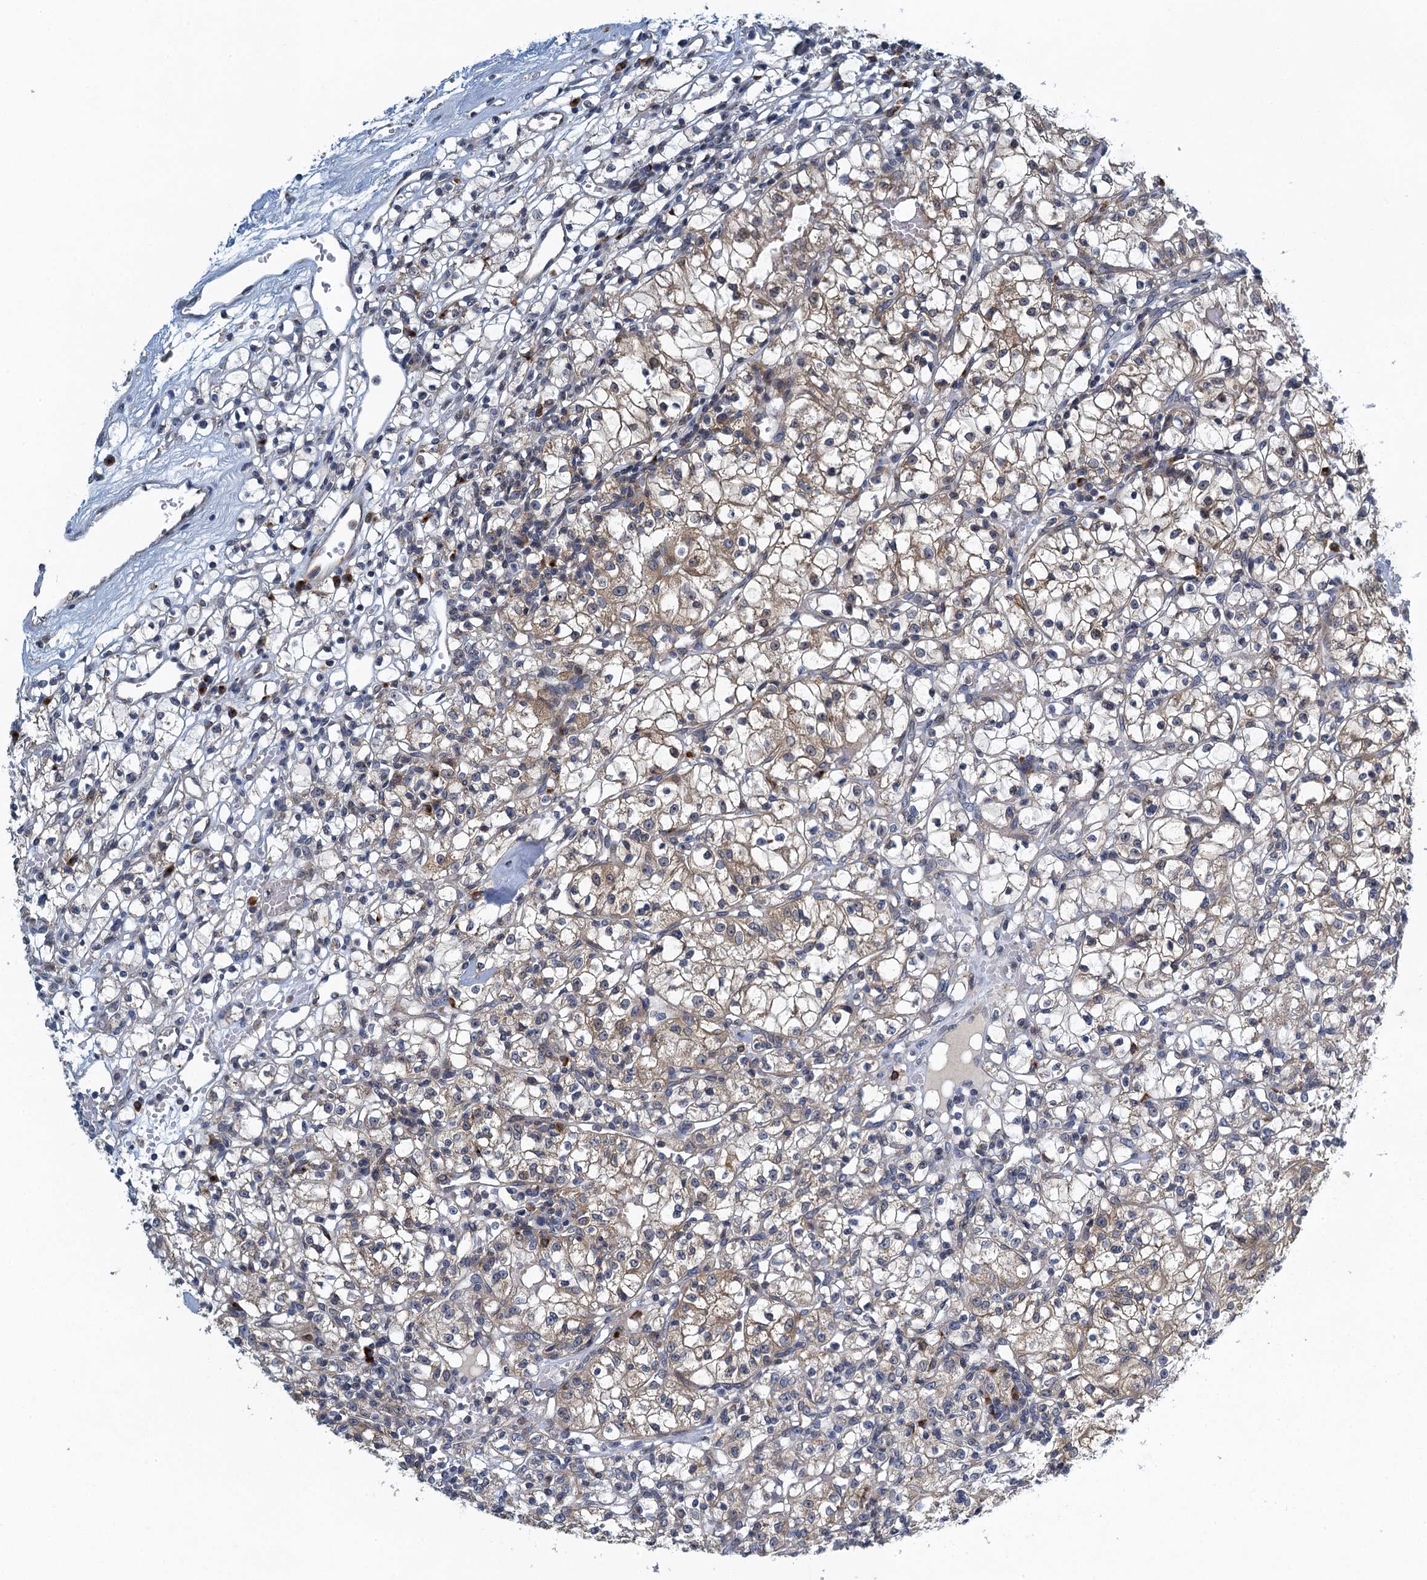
{"staining": {"intensity": "weak", "quantity": "25%-75%", "location": "cytoplasmic/membranous"}, "tissue": "renal cancer", "cell_type": "Tumor cells", "image_type": "cancer", "snomed": [{"axis": "morphology", "description": "Adenocarcinoma, NOS"}, {"axis": "topography", "description": "Kidney"}], "caption": "Tumor cells demonstrate low levels of weak cytoplasmic/membranous positivity in about 25%-75% of cells in renal adenocarcinoma. Nuclei are stained in blue.", "gene": "ALG2", "patient": {"sex": "female", "age": 59}}